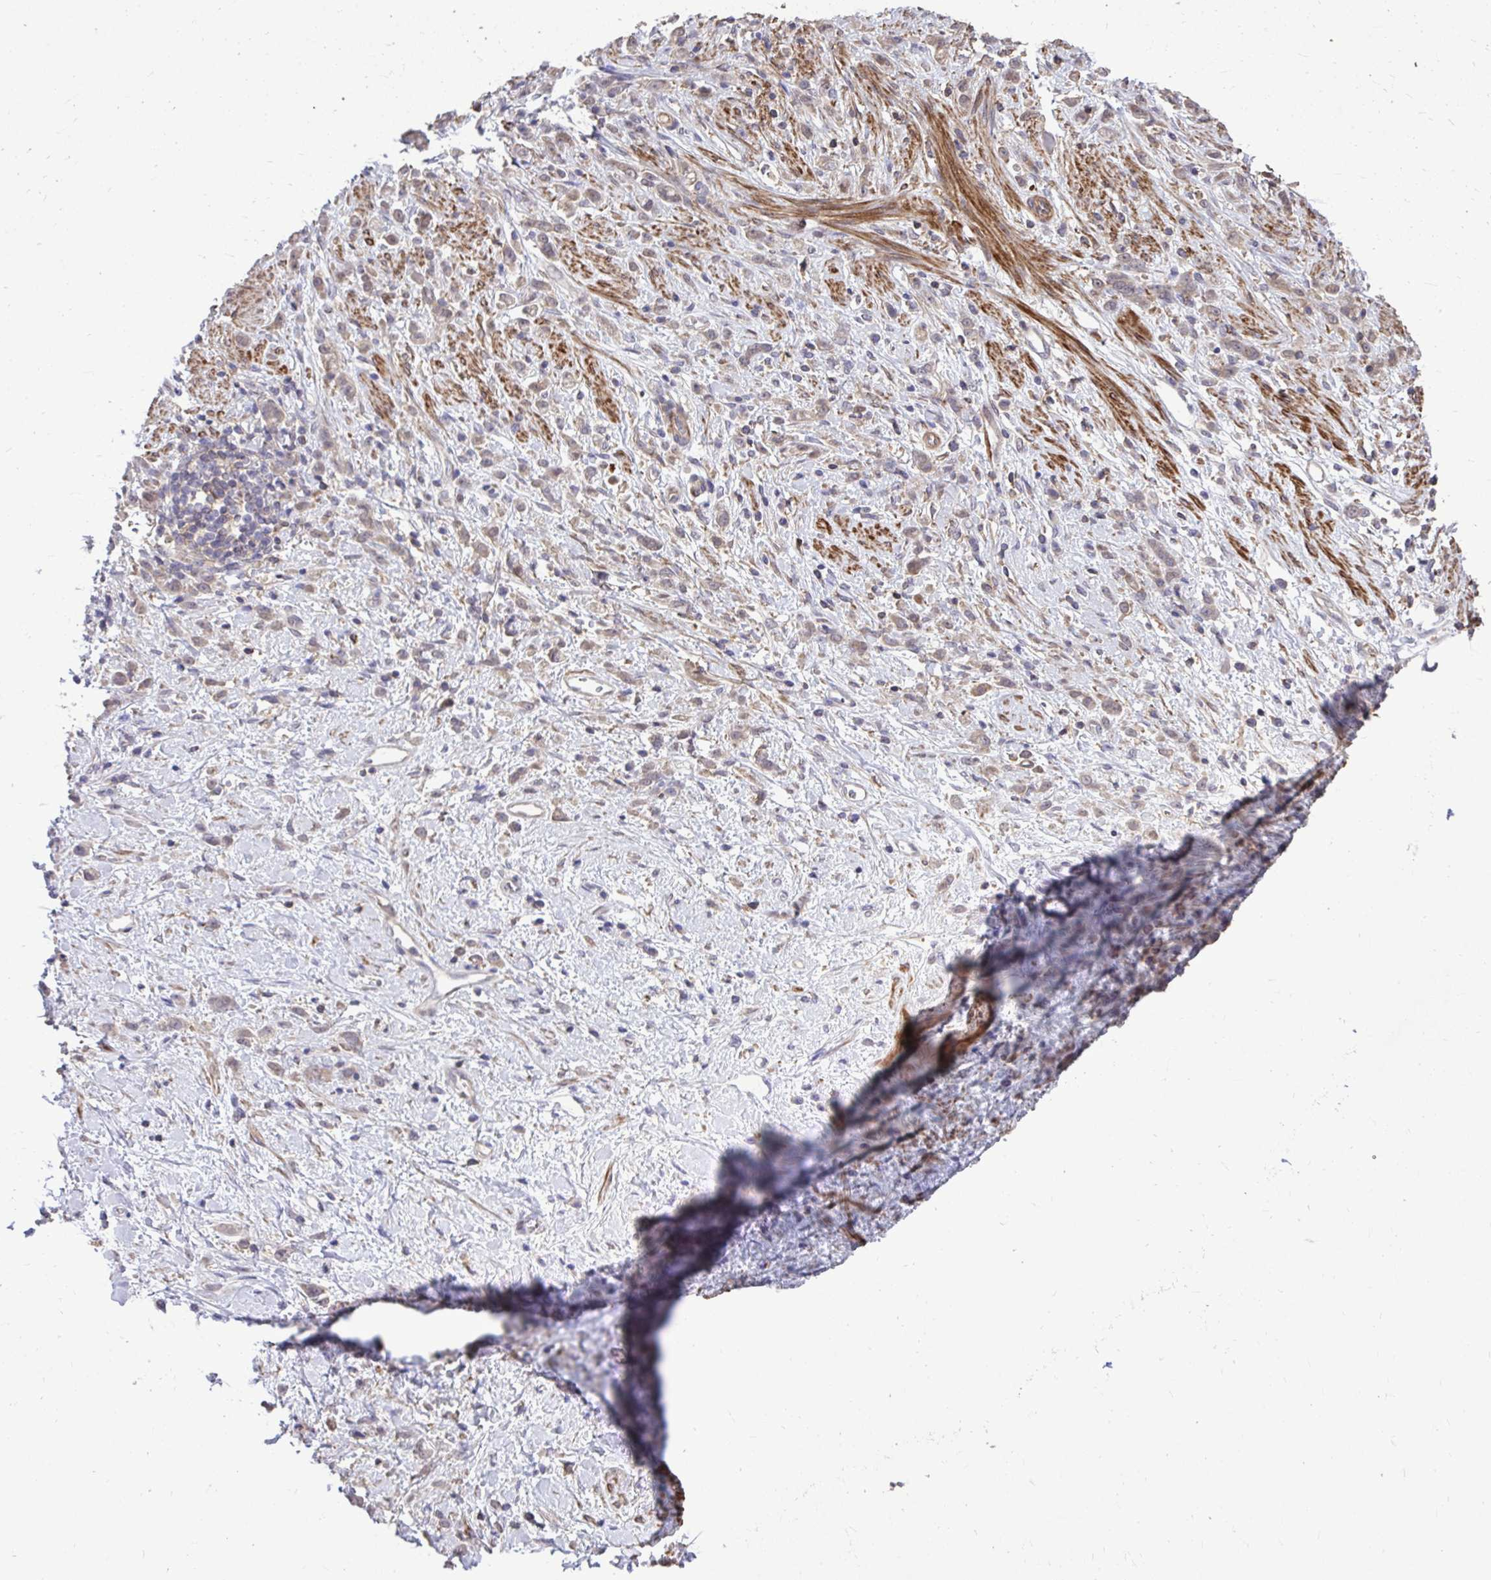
{"staining": {"intensity": "weak", "quantity": ">75%", "location": "cytoplasmic/membranous"}, "tissue": "stomach cancer", "cell_type": "Tumor cells", "image_type": "cancer", "snomed": [{"axis": "morphology", "description": "Adenocarcinoma, NOS"}, {"axis": "topography", "description": "Stomach"}], "caption": "IHC histopathology image of adenocarcinoma (stomach) stained for a protein (brown), which shows low levels of weak cytoplasmic/membranous expression in about >75% of tumor cells.", "gene": "IGFL2", "patient": {"sex": "female", "age": 60}}